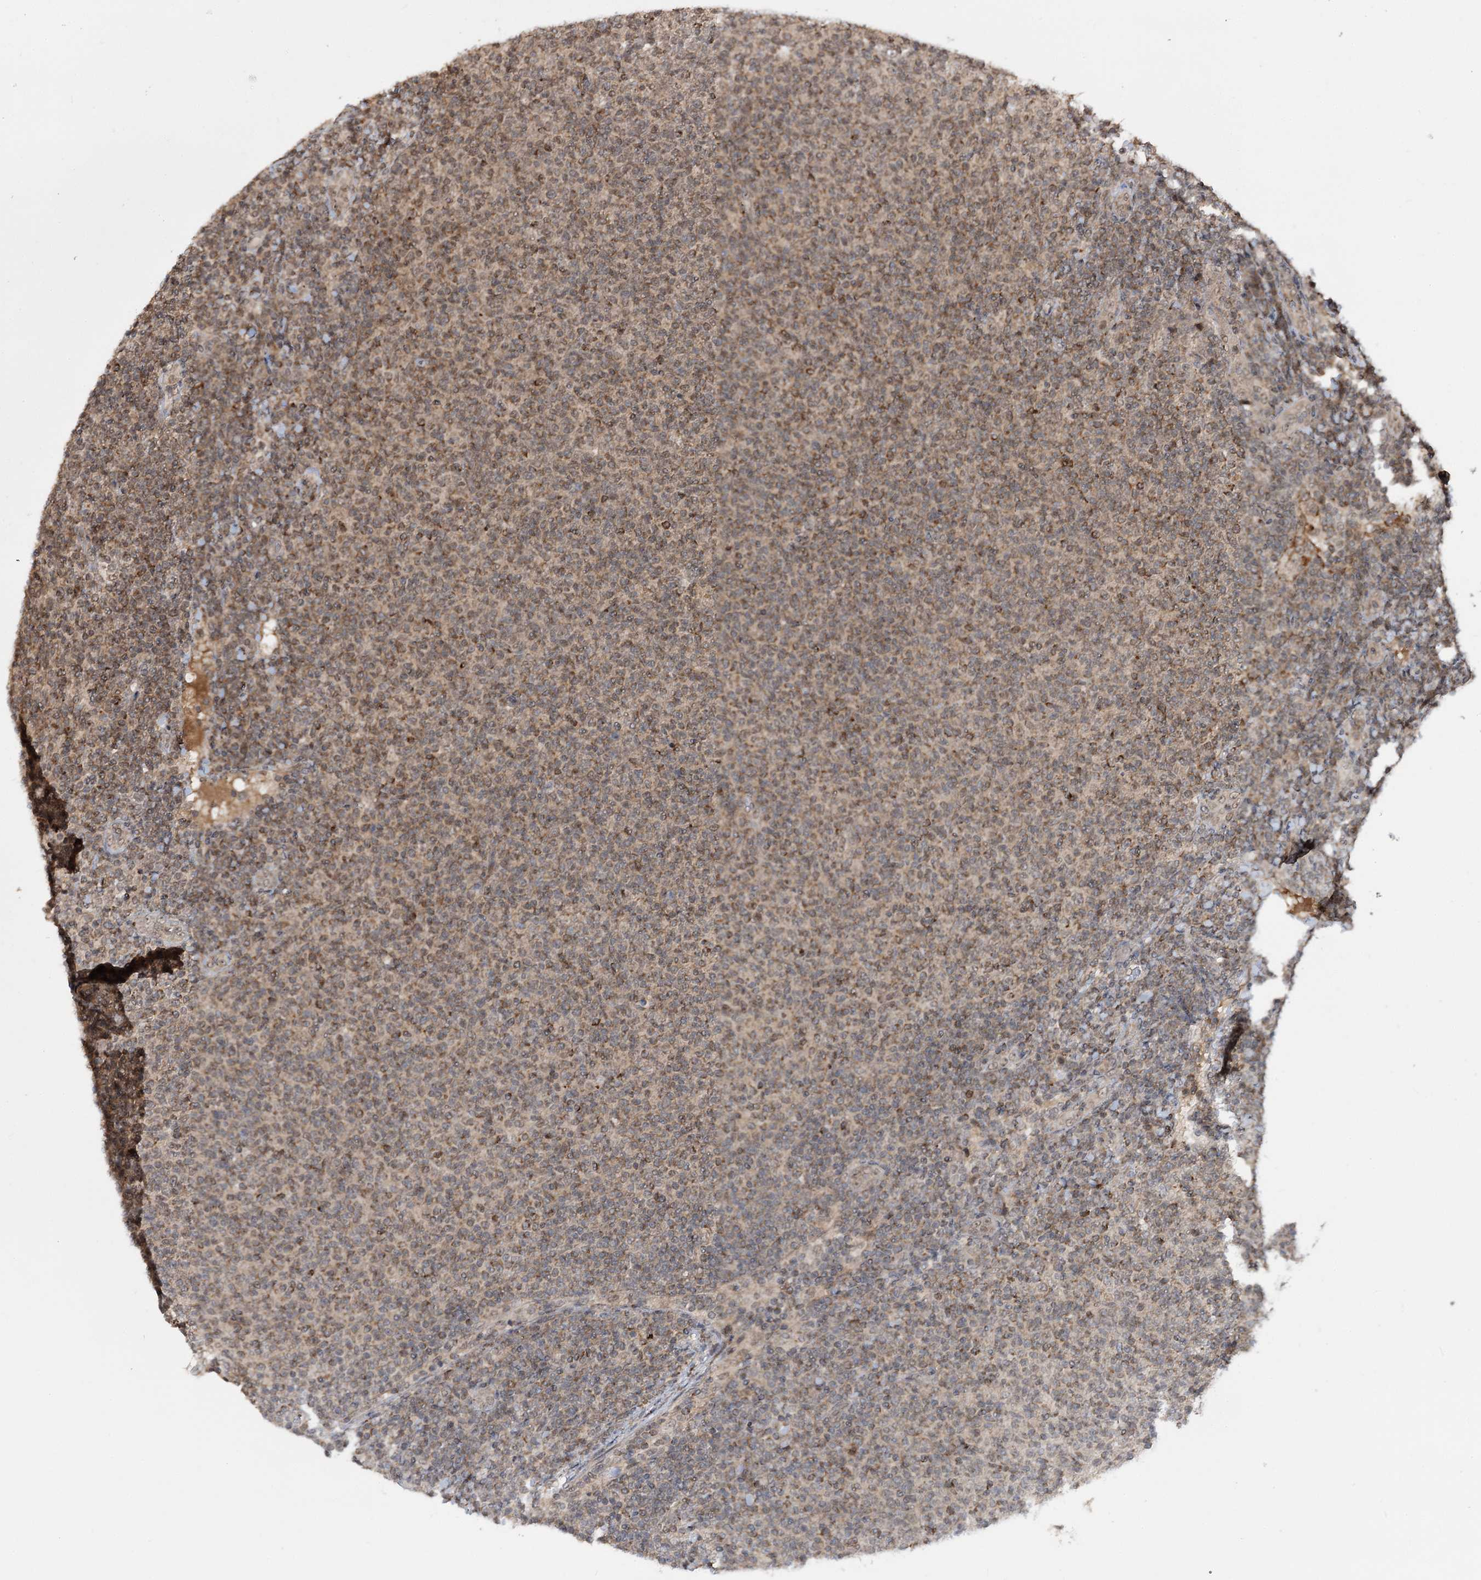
{"staining": {"intensity": "weak", "quantity": ">75%", "location": "cytoplasmic/membranous"}, "tissue": "lymphoma", "cell_type": "Tumor cells", "image_type": "cancer", "snomed": [{"axis": "morphology", "description": "Malignant lymphoma, non-Hodgkin's type, Low grade"}, {"axis": "topography", "description": "Lymph node"}], "caption": "Immunohistochemistry (IHC) of human lymphoma reveals low levels of weak cytoplasmic/membranous staining in approximately >75% of tumor cells.", "gene": "FAM53B", "patient": {"sex": "male", "age": 66}}